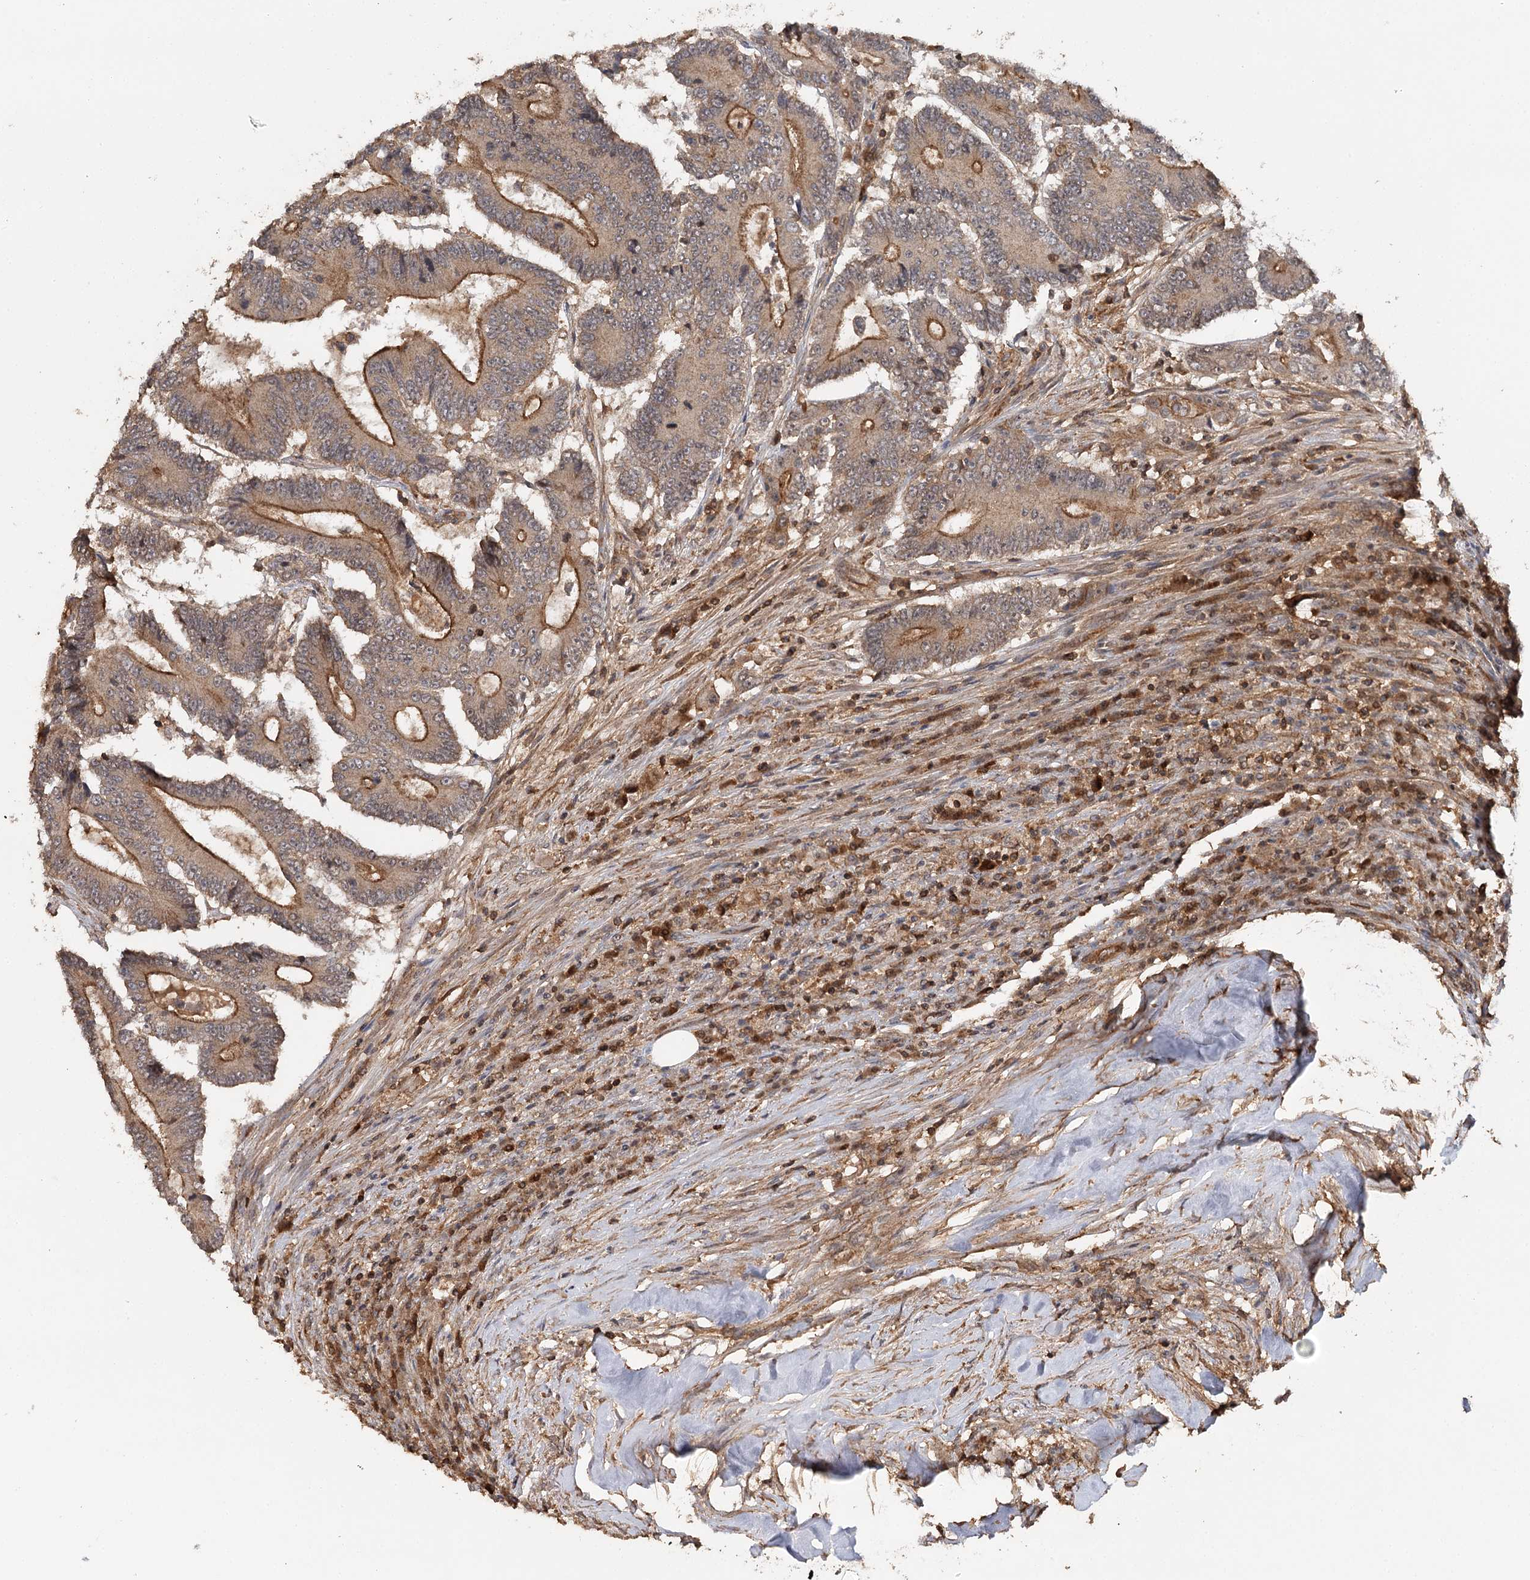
{"staining": {"intensity": "strong", "quantity": "25%-75%", "location": "cytoplasmic/membranous"}, "tissue": "colorectal cancer", "cell_type": "Tumor cells", "image_type": "cancer", "snomed": [{"axis": "morphology", "description": "Adenocarcinoma, NOS"}, {"axis": "topography", "description": "Colon"}], "caption": "Strong cytoplasmic/membranous protein expression is seen in approximately 25%-75% of tumor cells in adenocarcinoma (colorectal). (Stains: DAB in brown, nuclei in blue, Microscopy: brightfield microscopy at high magnification).", "gene": "BCR", "patient": {"sex": "male", "age": 83}}